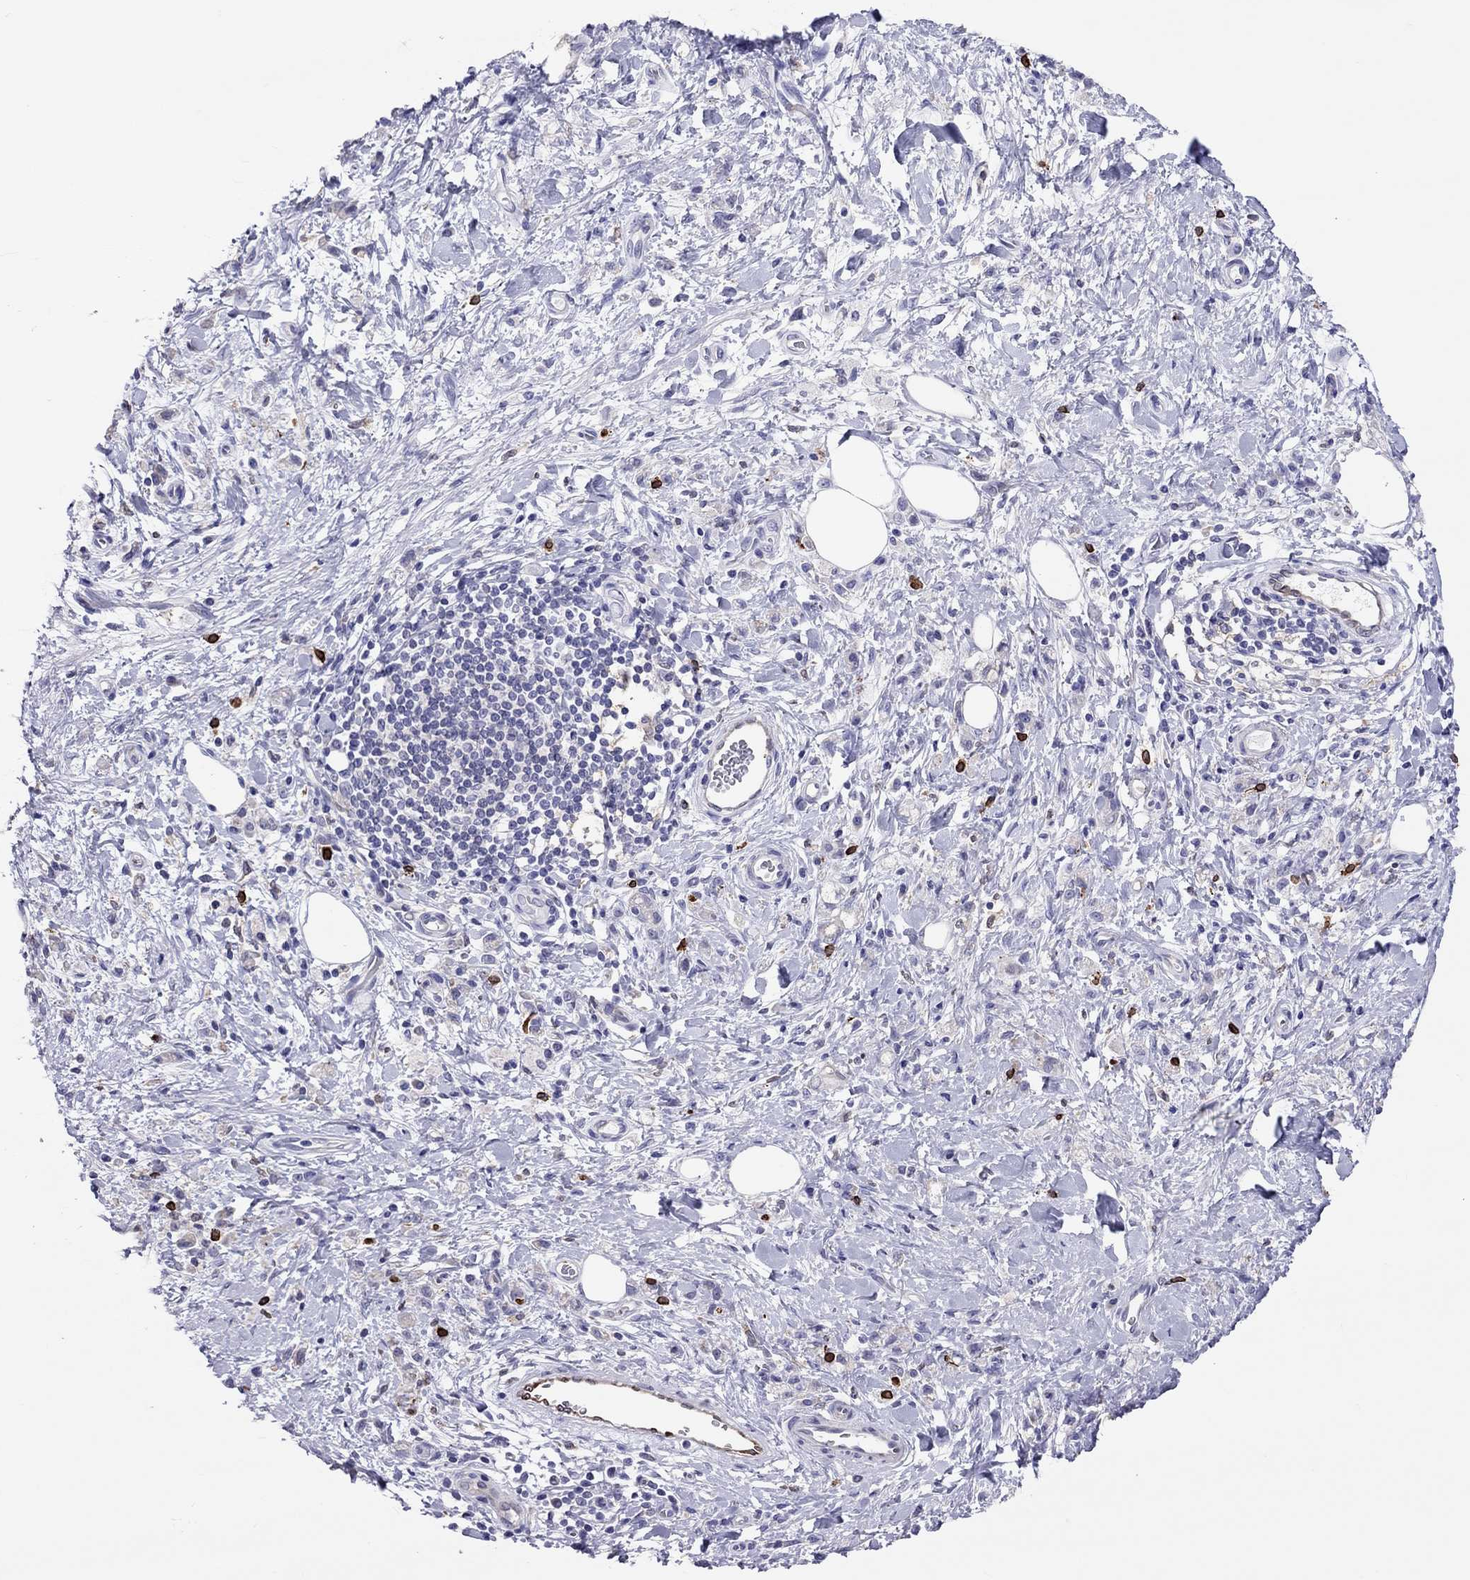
{"staining": {"intensity": "negative", "quantity": "none", "location": "none"}, "tissue": "stomach cancer", "cell_type": "Tumor cells", "image_type": "cancer", "snomed": [{"axis": "morphology", "description": "Adenocarcinoma, NOS"}, {"axis": "topography", "description": "Stomach"}], "caption": "There is no significant positivity in tumor cells of stomach adenocarcinoma.", "gene": "ADORA2A", "patient": {"sex": "male", "age": 77}}